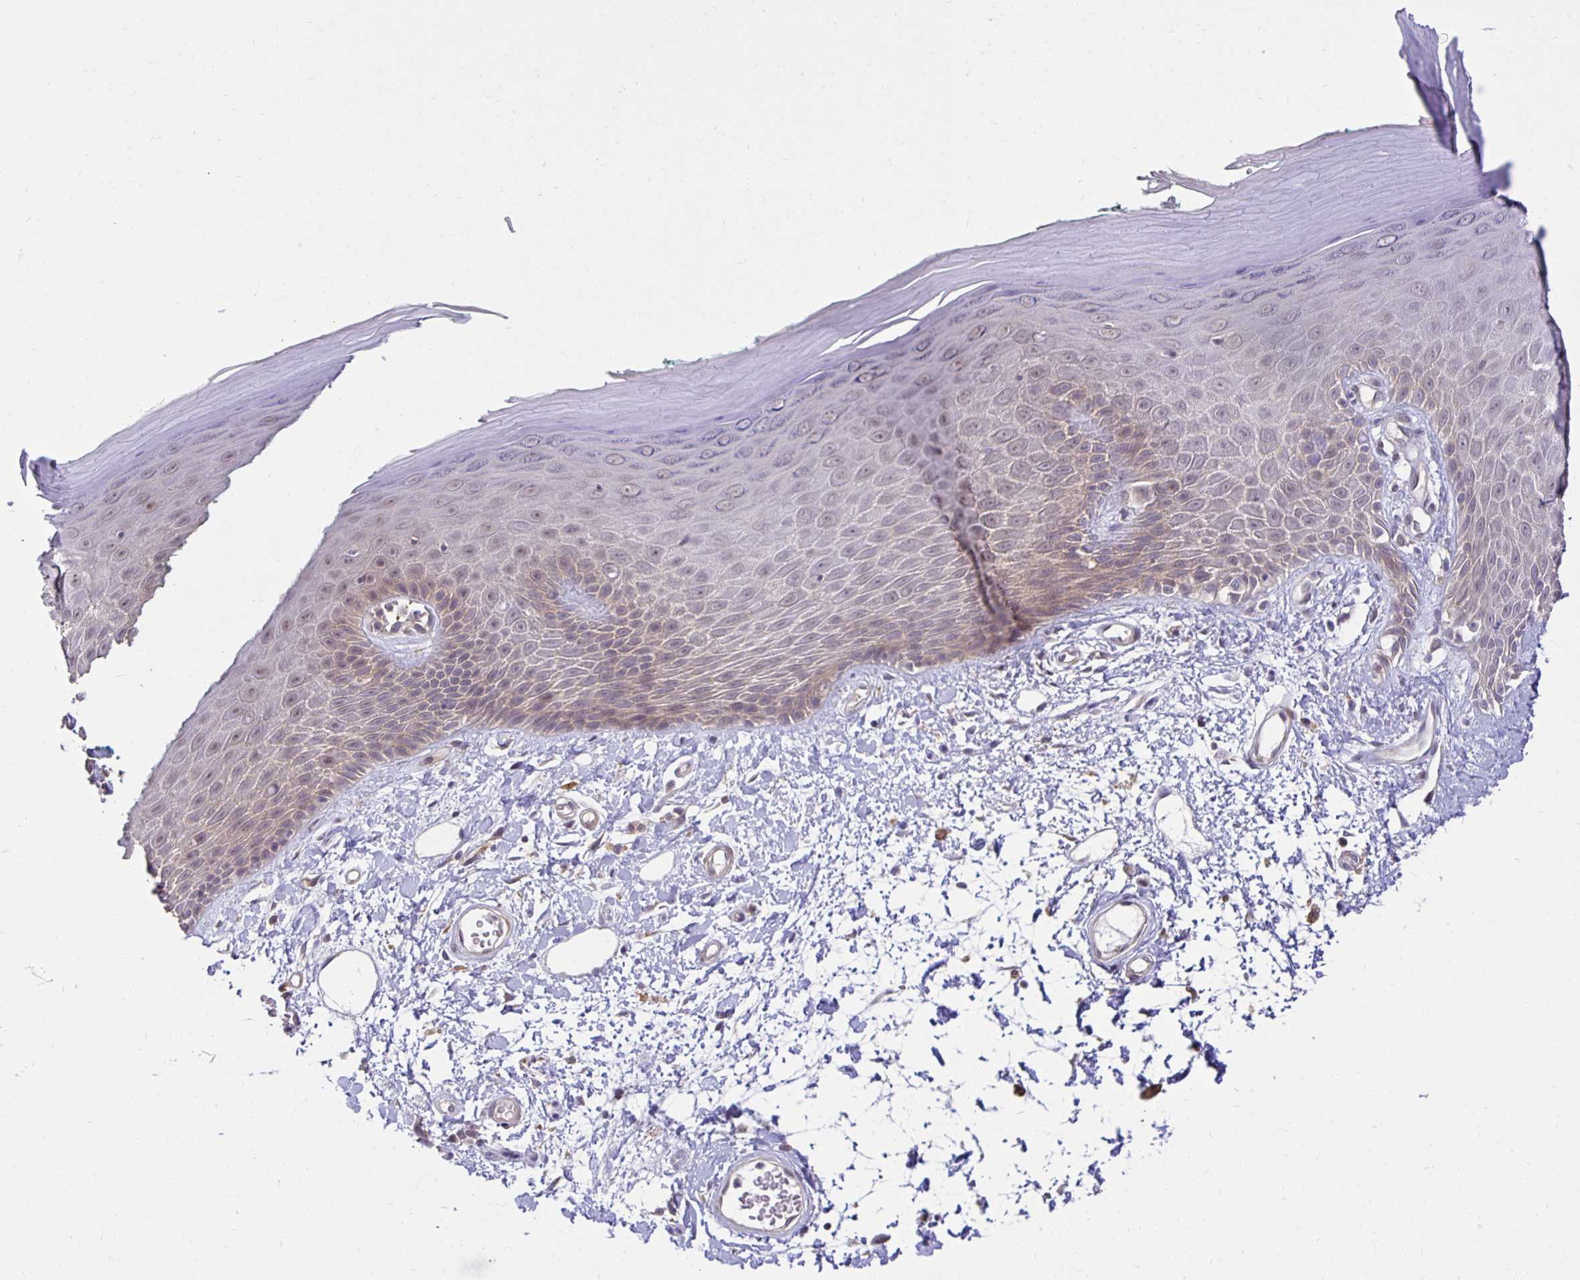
{"staining": {"intensity": "weak", "quantity": "<25%", "location": "cytoplasmic/membranous"}, "tissue": "skin", "cell_type": "Epidermal cells", "image_type": "normal", "snomed": [{"axis": "morphology", "description": "Normal tissue, NOS"}, {"axis": "topography", "description": "Anal"}, {"axis": "topography", "description": "Peripheral nerve tissue"}], "caption": "The micrograph exhibits no staining of epidermal cells in unremarkable skin.", "gene": "MIEN1", "patient": {"sex": "male", "age": 78}}